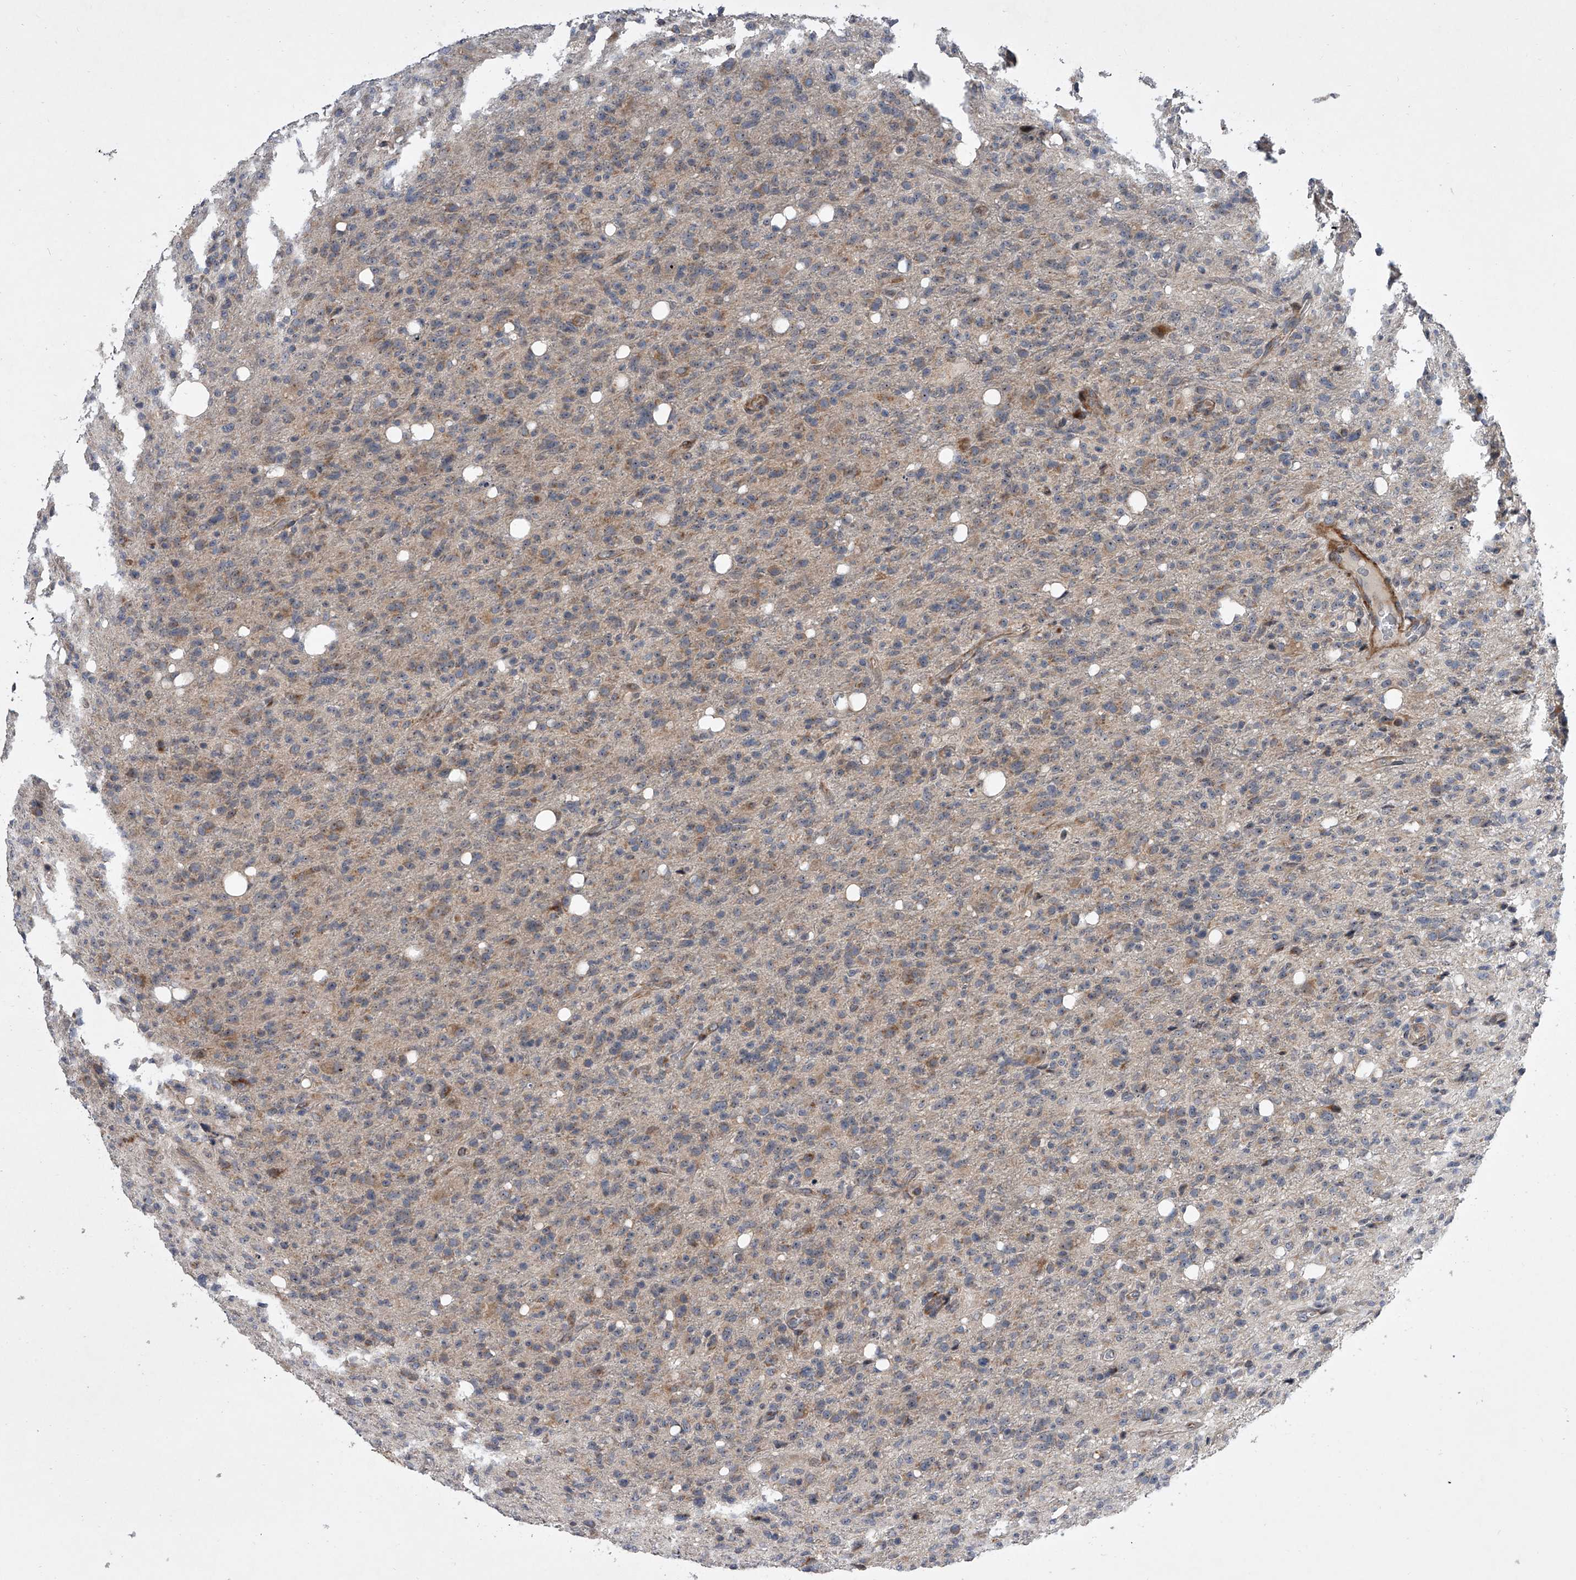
{"staining": {"intensity": "weak", "quantity": "25%-75%", "location": "cytoplasmic/membranous"}, "tissue": "glioma", "cell_type": "Tumor cells", "image_type": "cancer", "snomed": [{"axis": "morphology", "description": "Glioma, malignant, High grade"}, {"axis": "topography", "description": "Brain"}], "caption": "High-power microscopy captured an IHC histopathology image of glioma, revealing weak cytoplasmic/membranous positivity in about 25%-75% of tumor cells.", "gene": "DLGAP2", "patient": {"sex": "female", "age": 57}}